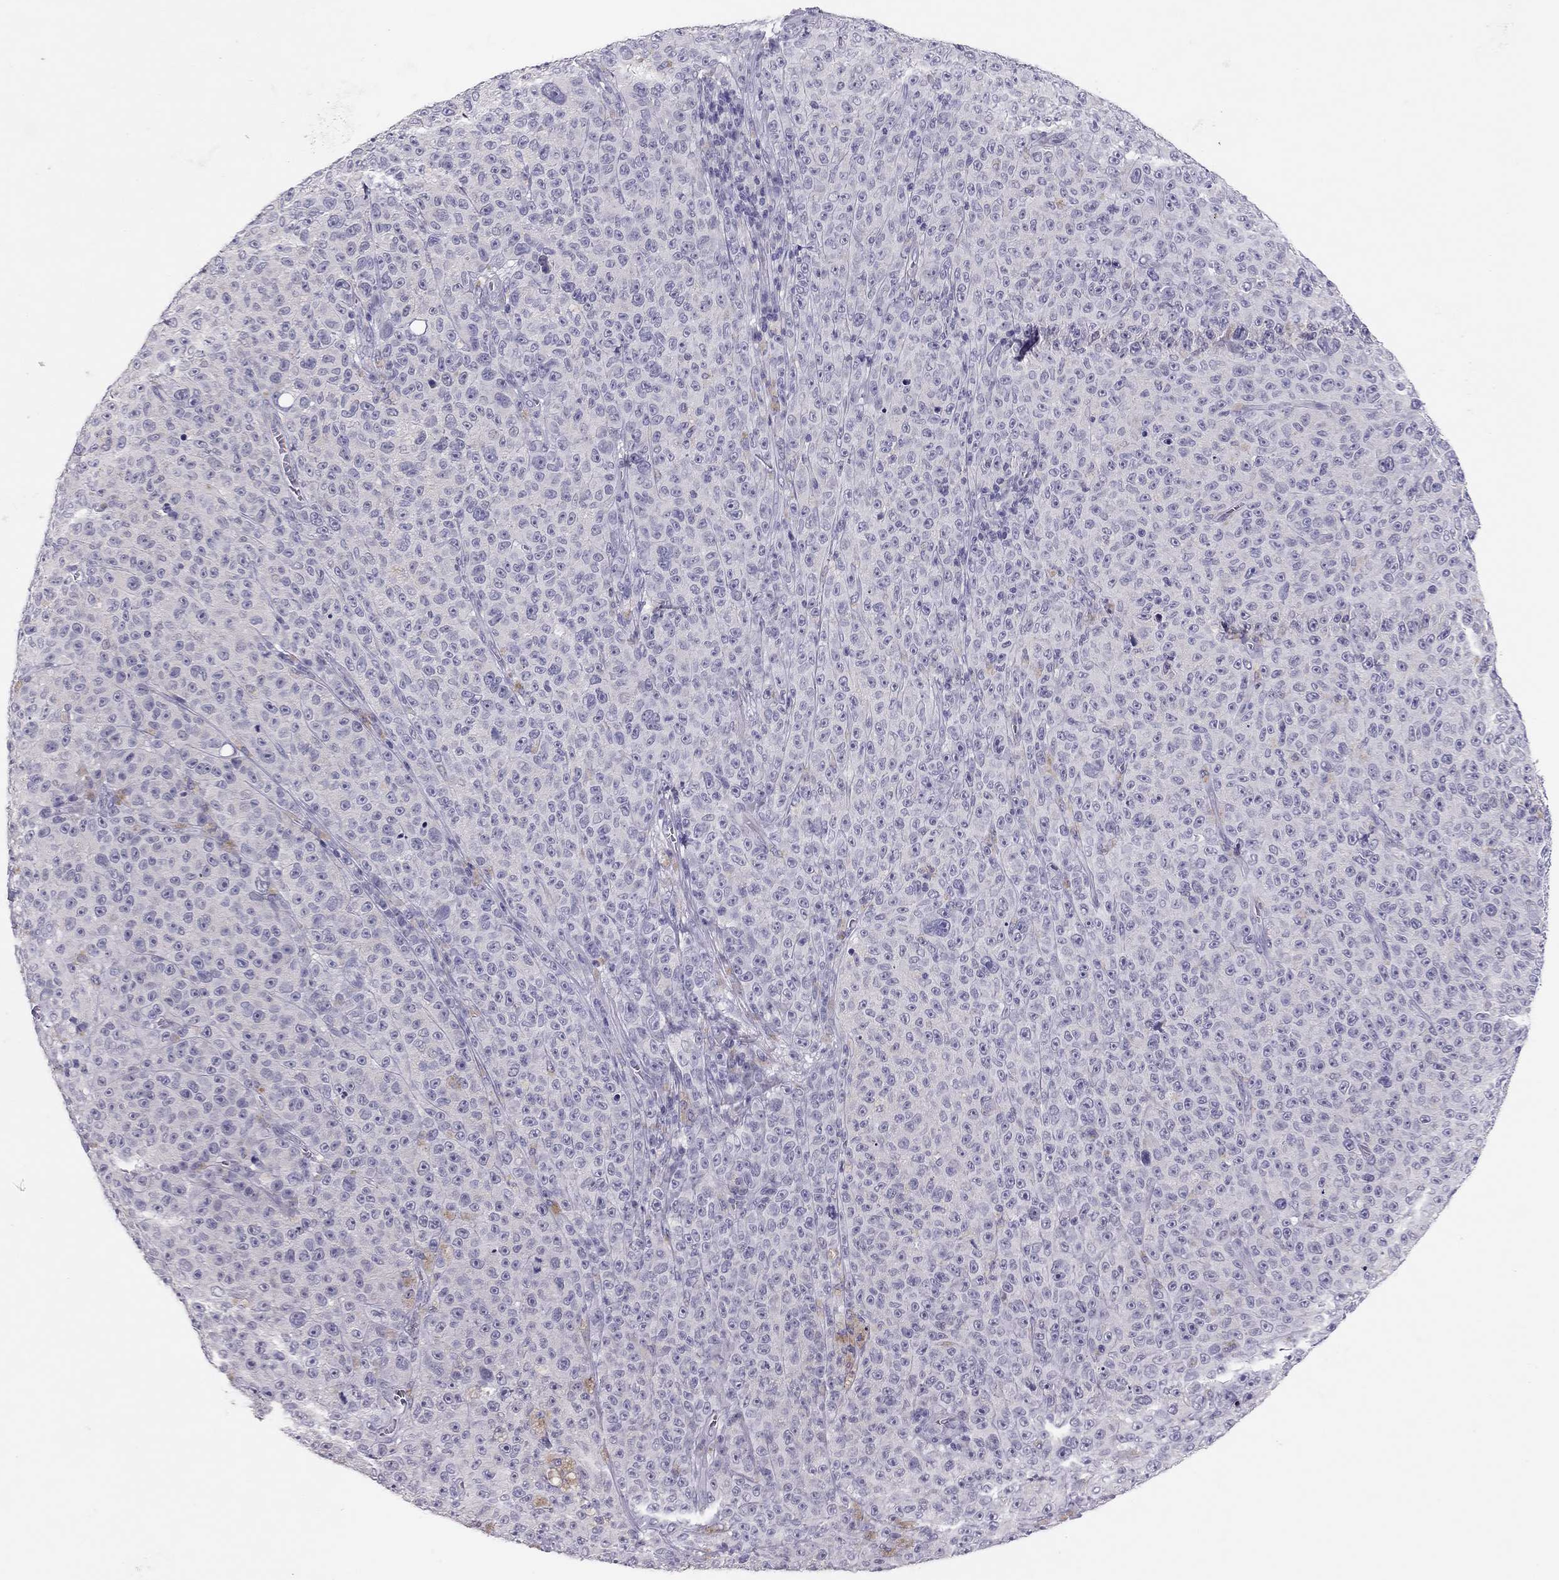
{"staining": {"intensity": "negative", "quantity": "none", "location": "none"}, "tissue": "melanoma", "cell_type": "Tumor cells", "image_type": "cancer", "snomed": [{"axis": "morphology", "description": "Malignant melanoma, NOS"}, {"axis": "topography", "description": "Skin"}], "caption": "The micrograph displays no staining of tumor cells in melanoma.", "gene": "ADORA2A", "patient": {"sex": "female", "age": 82}}